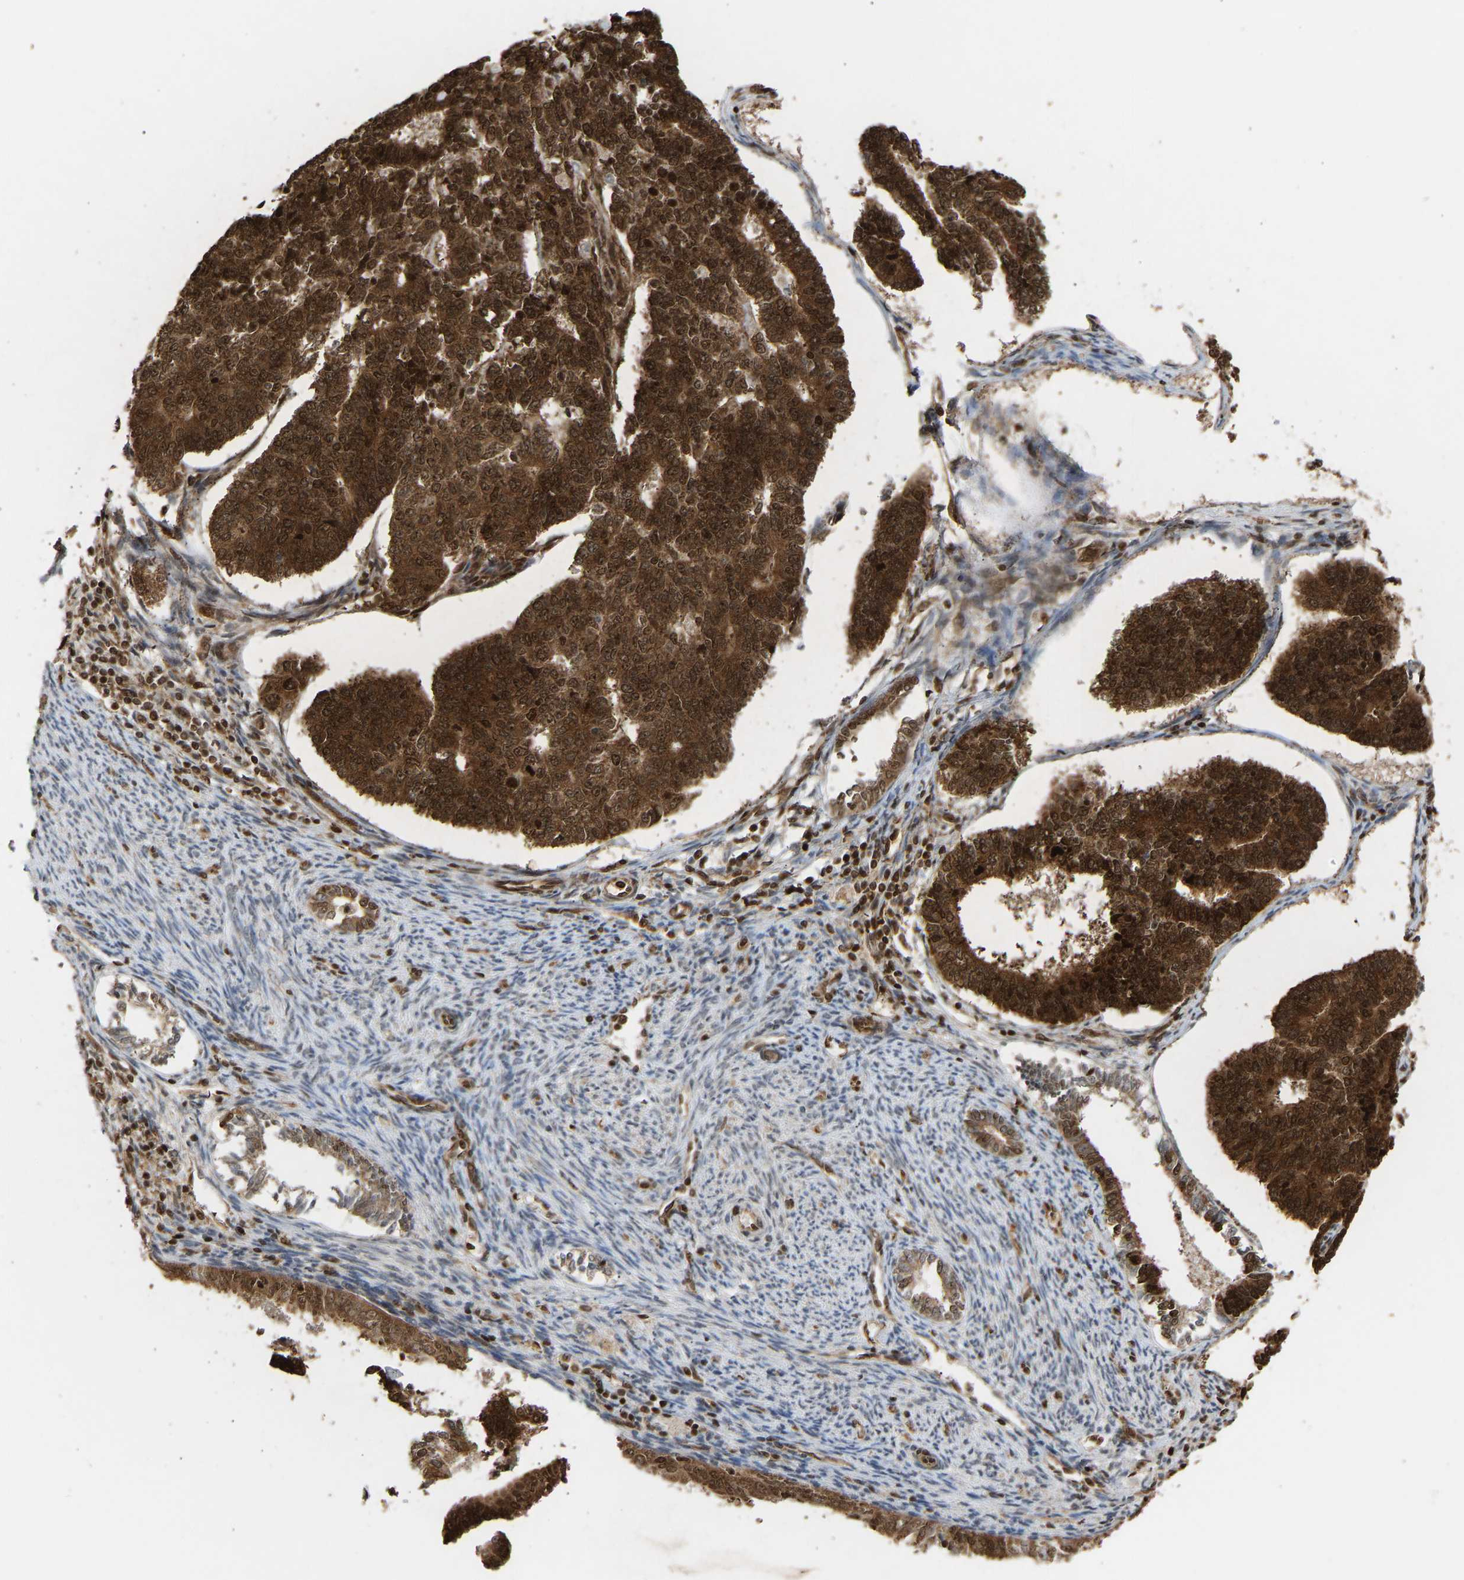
{"staining": {"intensity": "strong", "quantity": ">75%", "location": "cytoplasmic/membranous,nuclear"}, "tissue": "endometrial cancer", "cell_type": "Tumor cells", "image_type": "cancer", "snomed": [{"axis": "morphology", "description": "Adenocarcinoma, NOS"}, {"axis": "topography", "description": "Endometrium"}], "caption": "Immunohistochemistry staining of endometrial cancer (adenocarcinoma), which shows high levels of strong cytoplasmic/membranous and nuclear expression in approximately >75% of tumor cells indicating strong cytoplasmic/membranous and nuclear protein positivity. The staining was performed using DAB (3,3'-diaminobenzidine) (brown) for protein detection and nuclei were counterstained in hematoxylin (blue).", "gene": "ALYREF", "patient": {"sex": "female", "age": 70}}